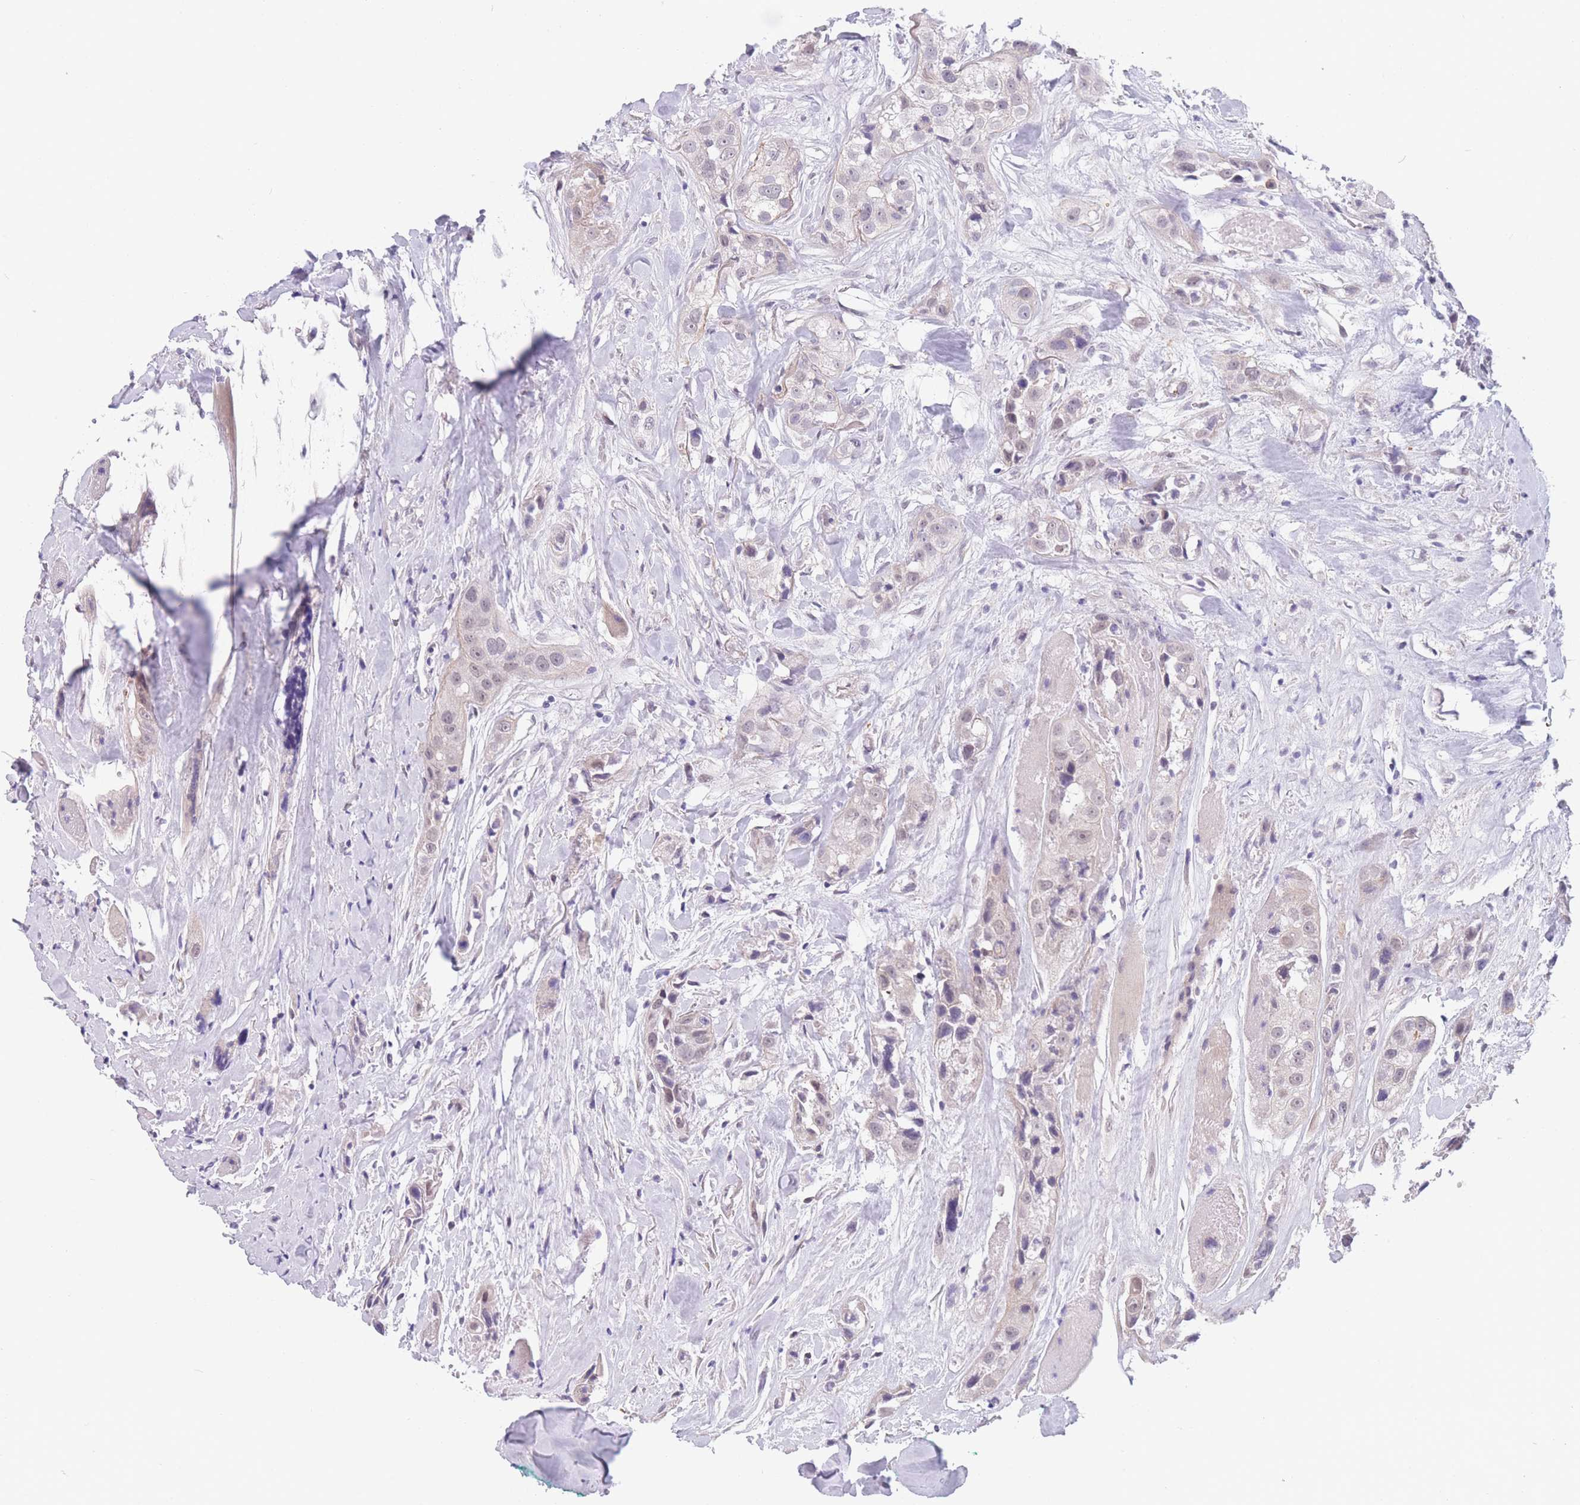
{"staining": {"intensity": "weak", "quantity": "<25%", "location": "cytoplasmic/membranous,nuclear"}, "tissue": "head and neck cancer", "cell_type": "Tumor cells", "image_type": "cancer", "snomed": [{"axis": "morphology", "description": "Normal tissue, NOS"}, {"axis": "morphology", "description": "Squamous cell carcinoma, NOS"}, {"axis": "topography", "description": "Skeletal muscle"}, {"axis": "topography", "description": "Head-Neck"}], "caption": "Tumor cells are negative for protein expression in human head and neck squamous cell carcinoma. (DAB (3,3'-diaminobenzidine) immunohistochemistry with hematoxylin counter stain).", "gene": "PODXL", "patient": {"sex": "male", "age": 51}}